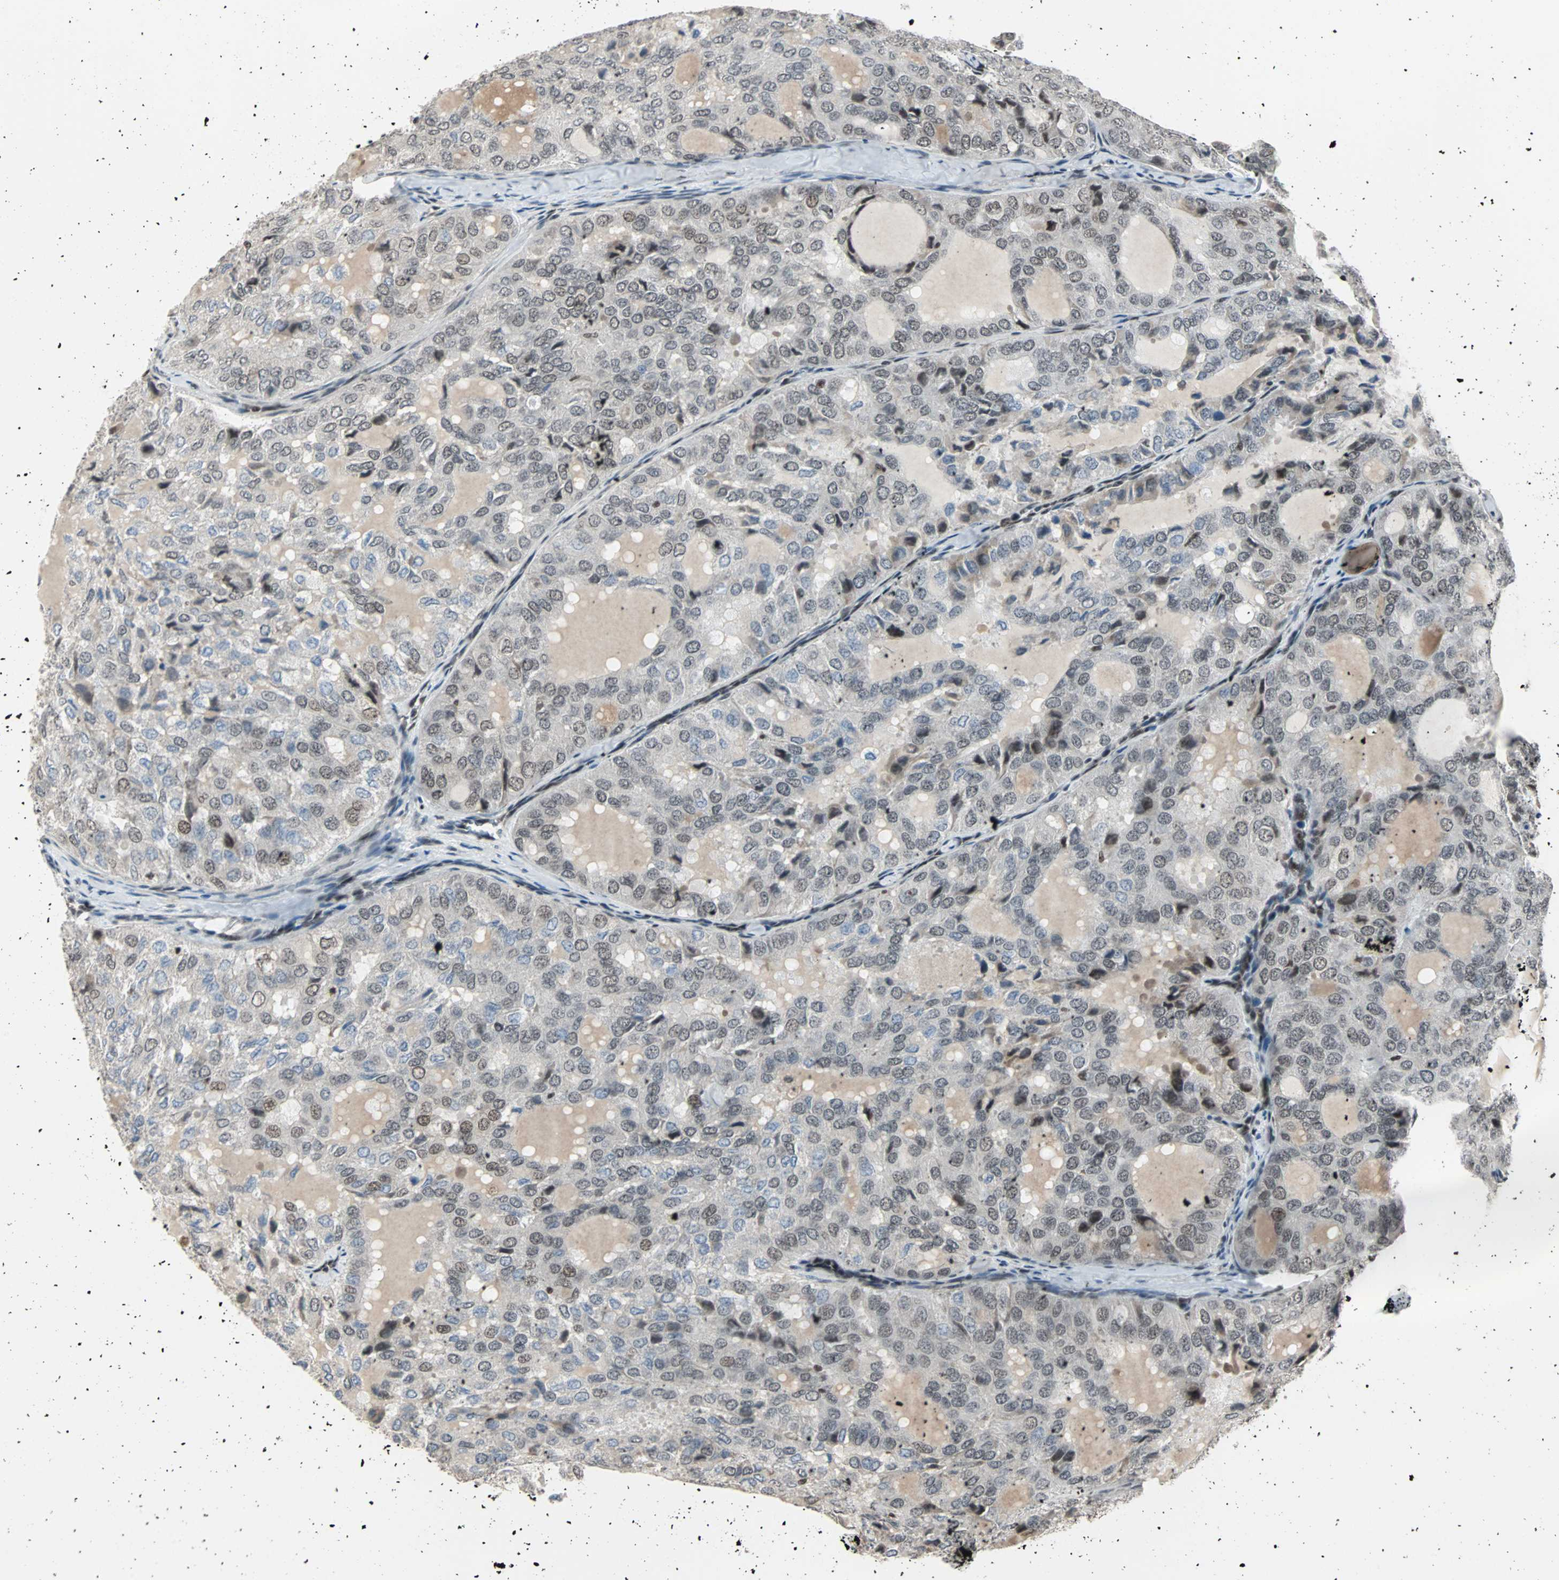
{"staining": {"intensity": "moderate", "quantity": "<25%", "location": "nuclear"}, "tissue": "thyroid cancer", "cell_type": "Tumor cells", "image_type": "cancer", "snomed": [{"axis": "morphology", "description": "Follicular adenoma carcinoma, NOS"}, {"axis": "topography", "description": "Thyroid gland"}], "caption": "Immunohistochemical staining of follicular adenoma carcinoma (thyroid) exhibits low levels of moderate nuclear protein staining in about <25% of tumor cells.", "gene": "TERF2IP", "patient": {"sex": "male", "age": 75}}